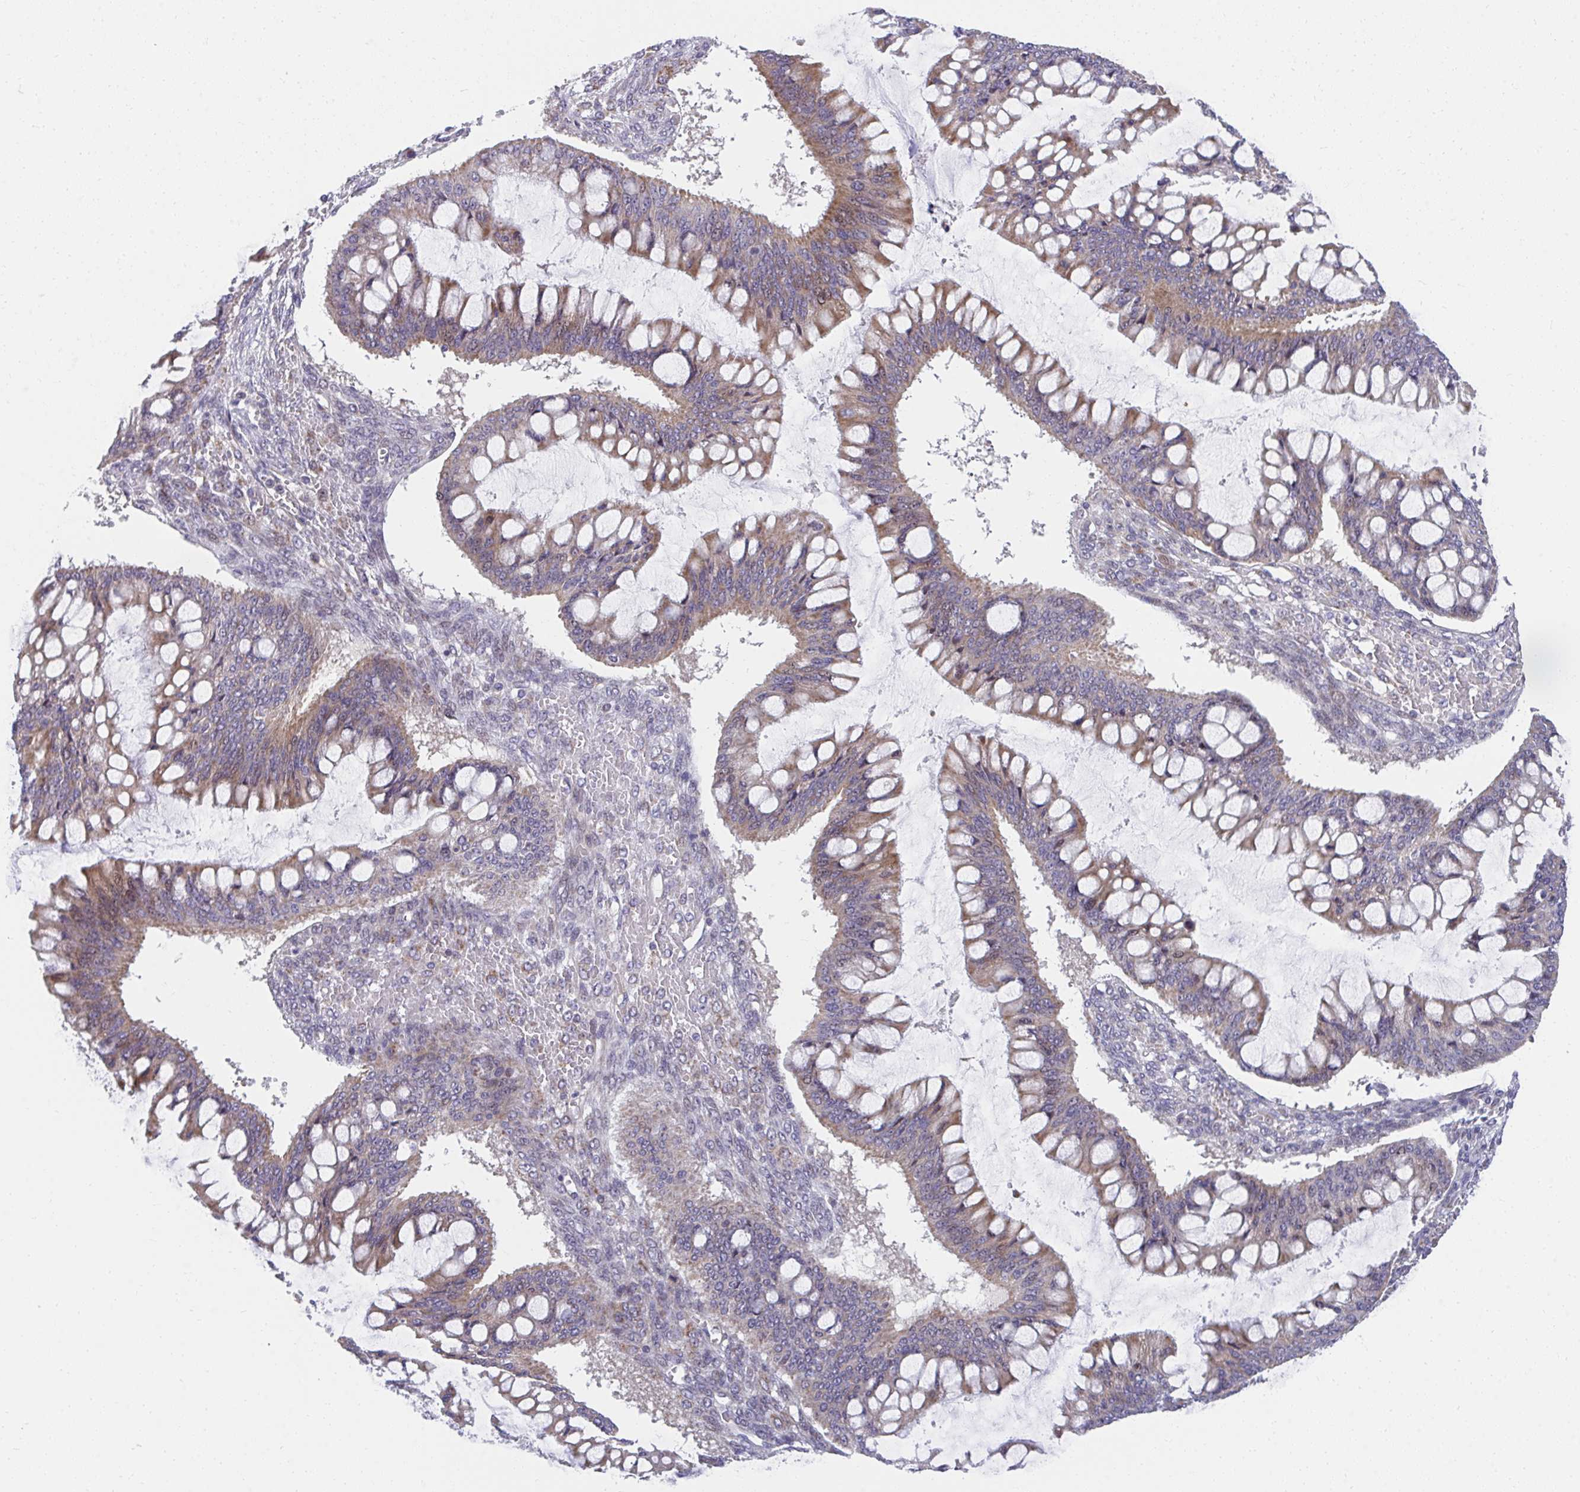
{"staining": {"intensity": "weak", "quantity": "25%-75%", "location": "cytoplasmic/membranous"}, "tissue": "ovarian cancer", "cell_type": "Tumor cells", "image_type": "cancer", "snomed": [{"axis": "morphology", "description": "Cystadenocarcinoma, mucinous, NOS"}, {"axis": "topography", "description": "Ovary"}], "caption": "This photomicrograph exhibits IHC staining of ovarian mucinous cystadenocarcinoma, with low weak cytoplasmic/membranous staining in approximately 25%-75% of tumor cells.", "gene": "SLAMF7", "patient": {"sex": "female", "age": 73}}